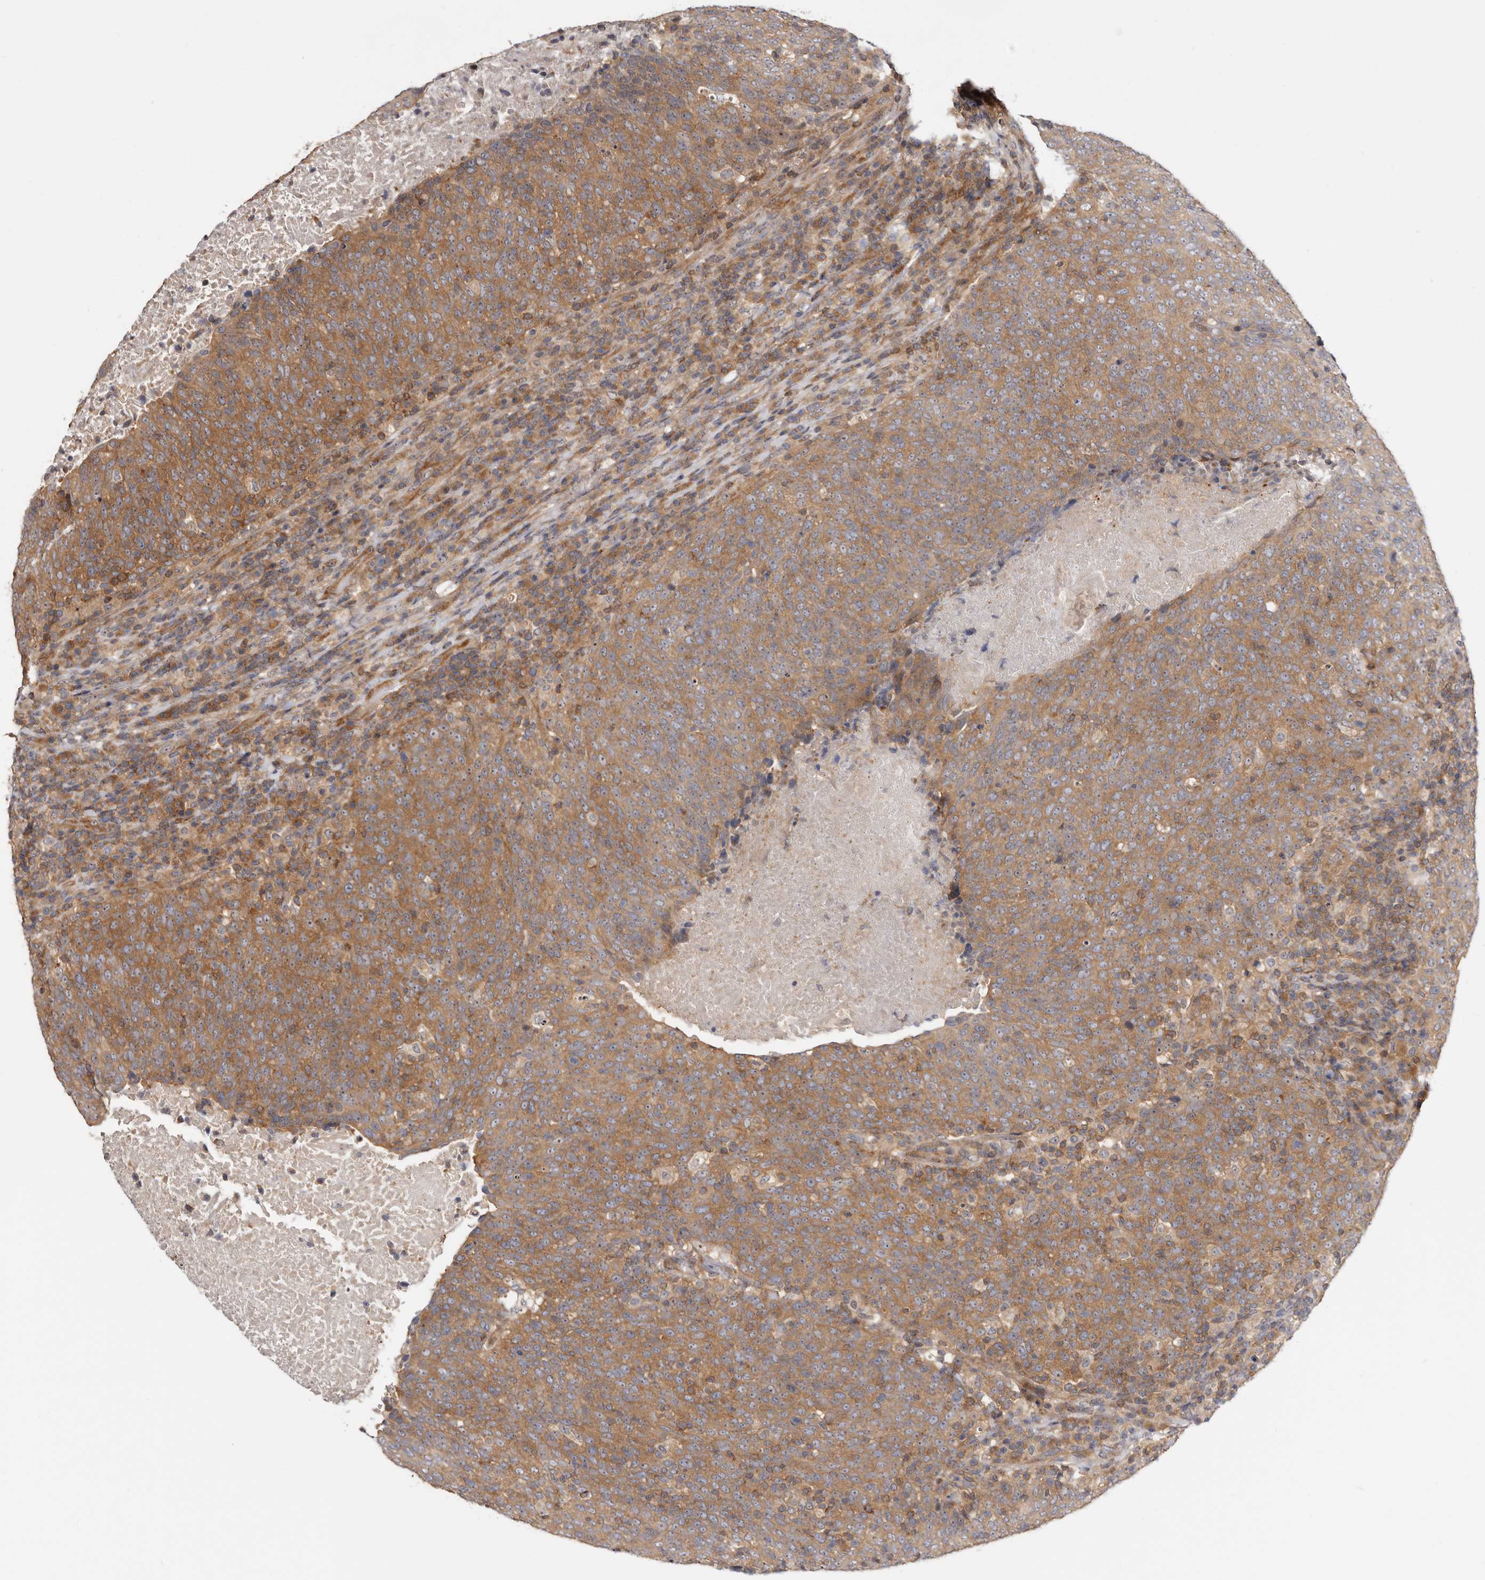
{"staining": {"intensity": "moderate", "quantity": ">75%", "location": "cytoplasmic/membranous,nuclear"}, "tissue": "head and neck cancer", "cell_type": "Tumor cells", "image_type": "cancer", "snomed": [{"axis": "morphology", "description": "Squamous cell carcinoma, NOS"}, {"axis": "morphology", "description": "Squamous cell carcinoma, metastatic, NOS"}, {"axis": "topography", "description": "Lymph node"}, {"axis": "topography", "description": "Head-Neck"}], "caption": "Human head and neck cancer stained for a protein (brown) displays moderate cytoplasmic/membranous and nuclear positive staining in about >75% of tumor cells.", "gene": "PANK4", "patient": {"sex": "male", "age": 62}}